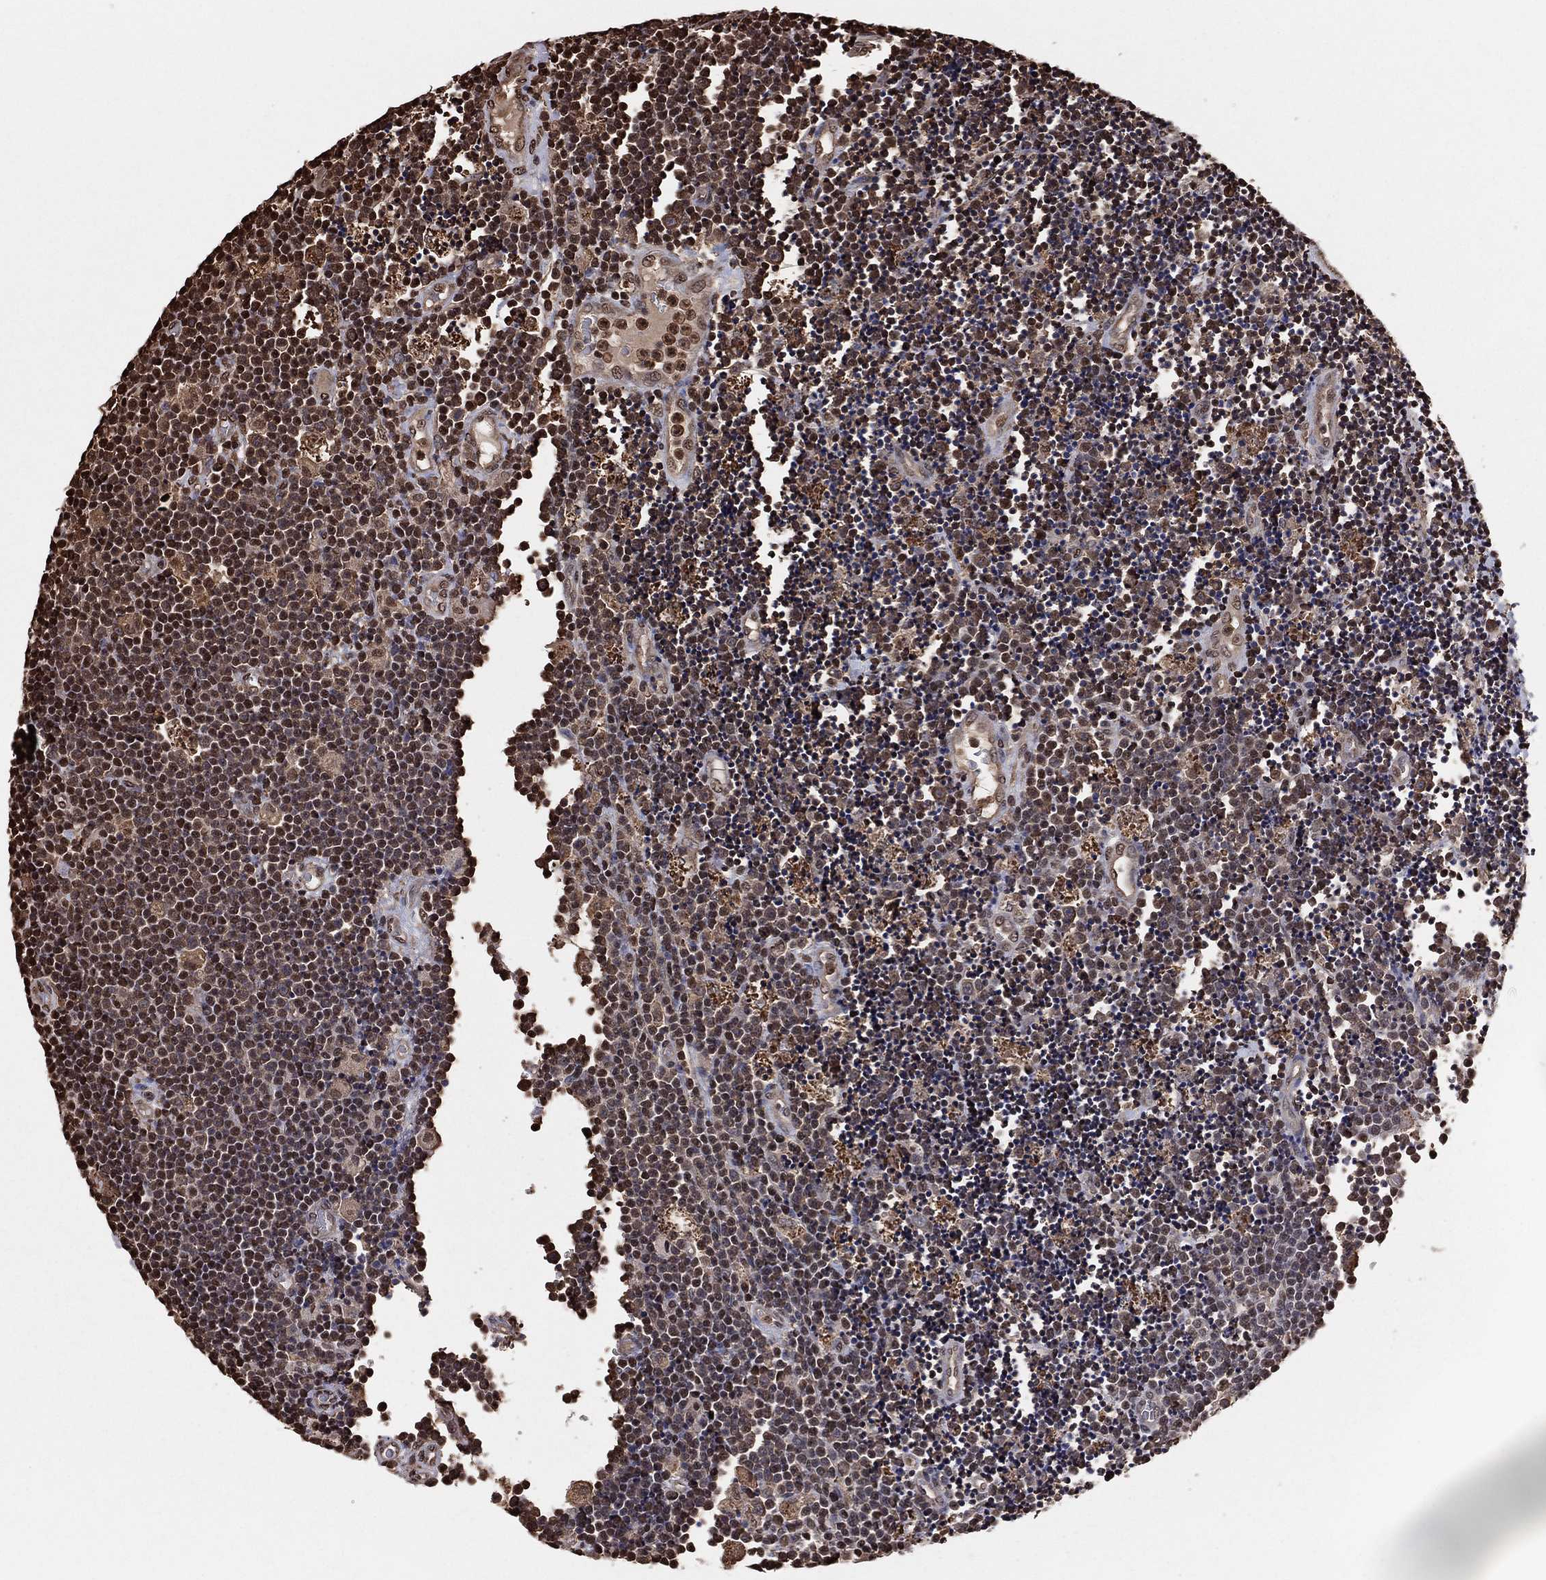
{"staining": {"intensity": "strong", "quantity": "25%-75%", "location": "nuclear"}, "tissue": "lymphoma", "cell_type": "Tumor cells", "image_type": "cancer", "snomed": [{"axis": "morphology", "description": "Malignant lymphoma, non-Hodgkin's type, Low grade"}, {"axis": "topography", "description": "Brain"}], "caption": "Human lymphoma stained with a protein marker demonstrates strong staining in tumor cells.", "gene": "GAPDH", "patient": {"sex": "female", "age": 66}}